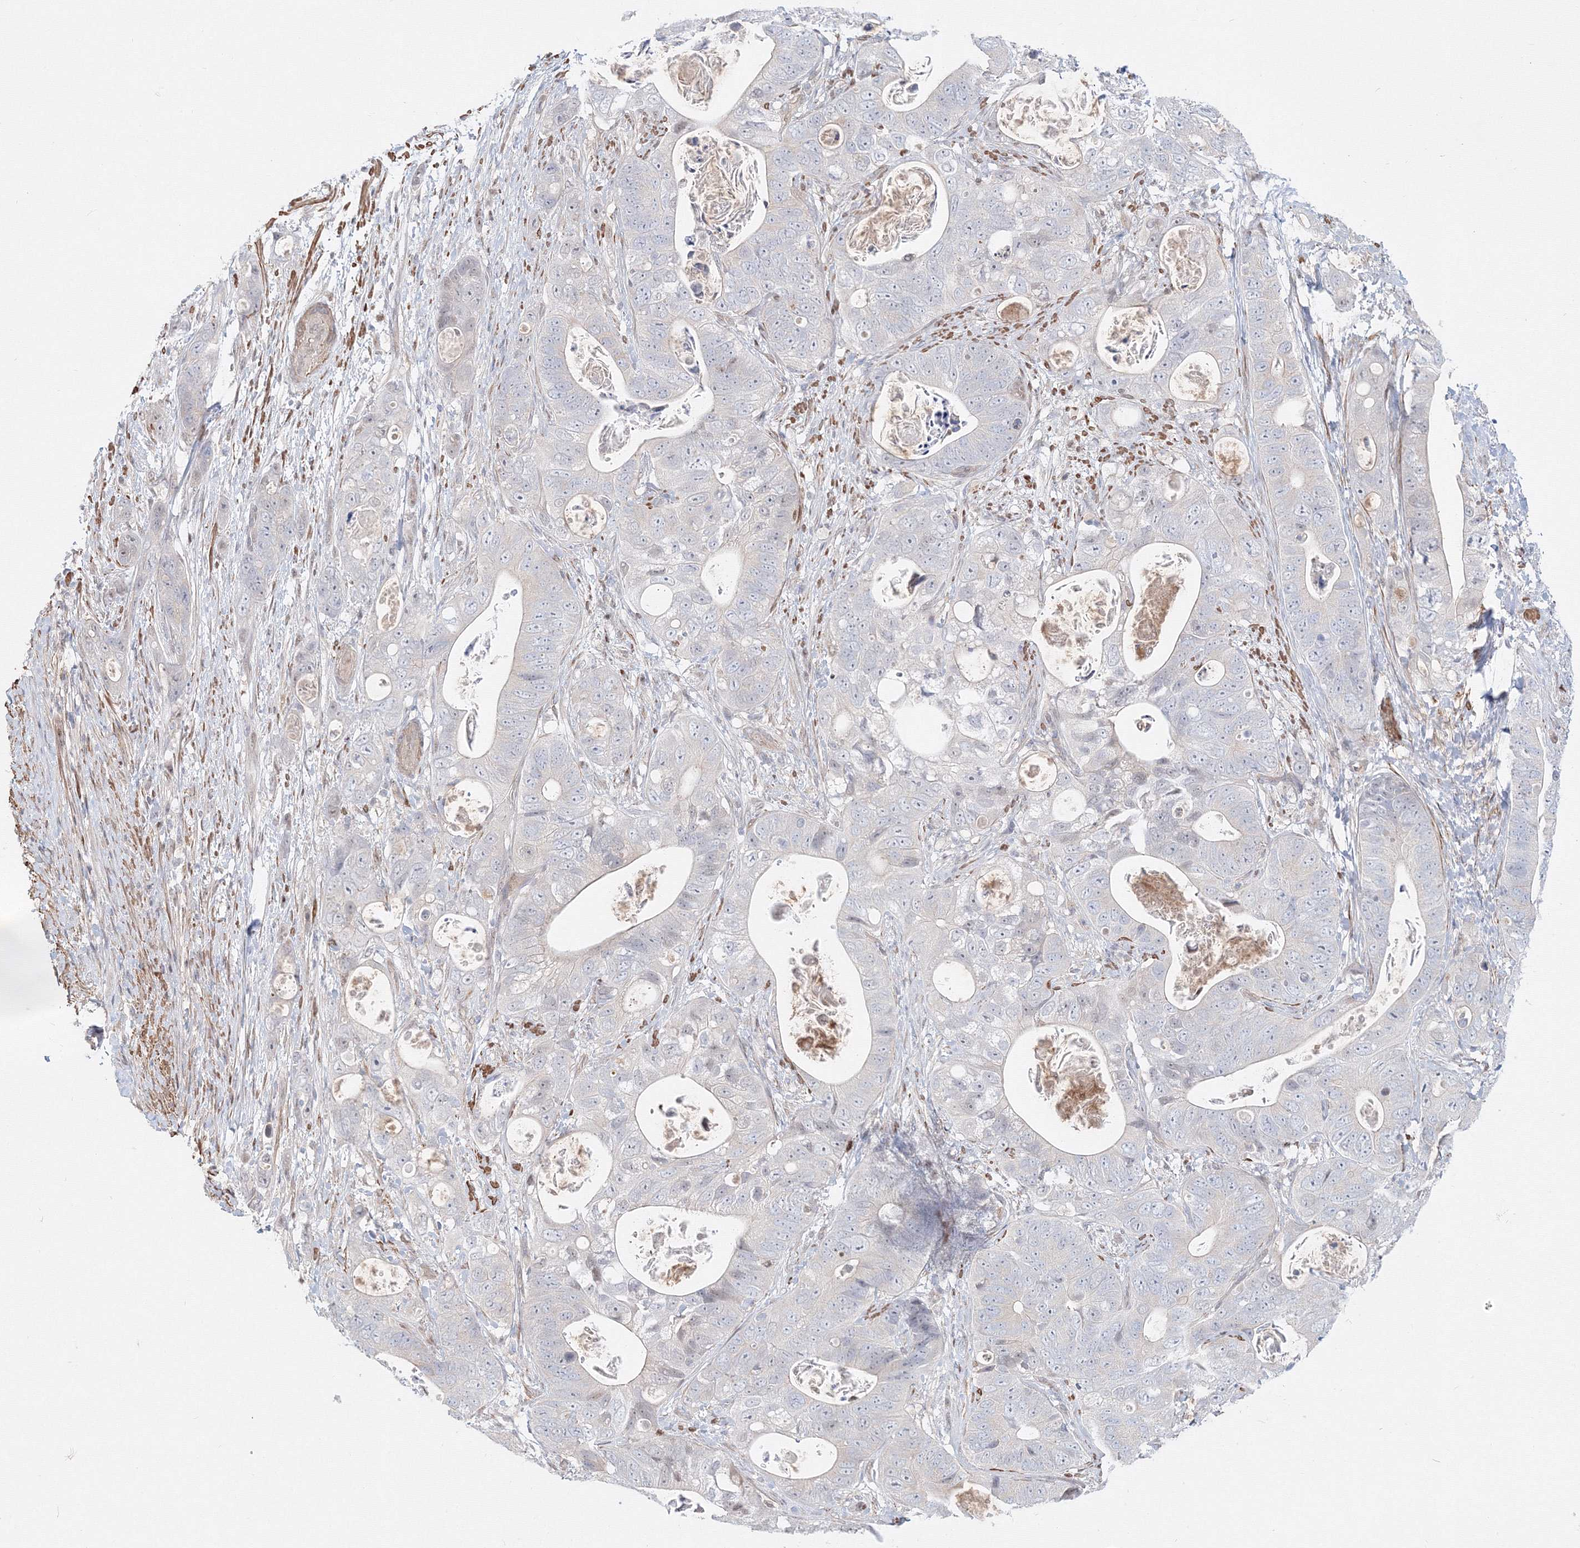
{"staining": {"intensity": "negative", "quantity": "none", "location": "none"}, "tissue": "stomach cancer", "cell_type": "Tumor cells", "image_type": "cancer", "snomed": [{"axis": "morphology", "description": "Adenocarcinoma, NOS"}, {"axis": "topography", "description": "Stomach"}], "caption": "This is an IHC photomicrograph of human stomach cancer (adenocarcinoma). There is no positivity in tumor cells.", "gene": "ARHGAP21", "patient": {"sex": "female", "age": 89}}